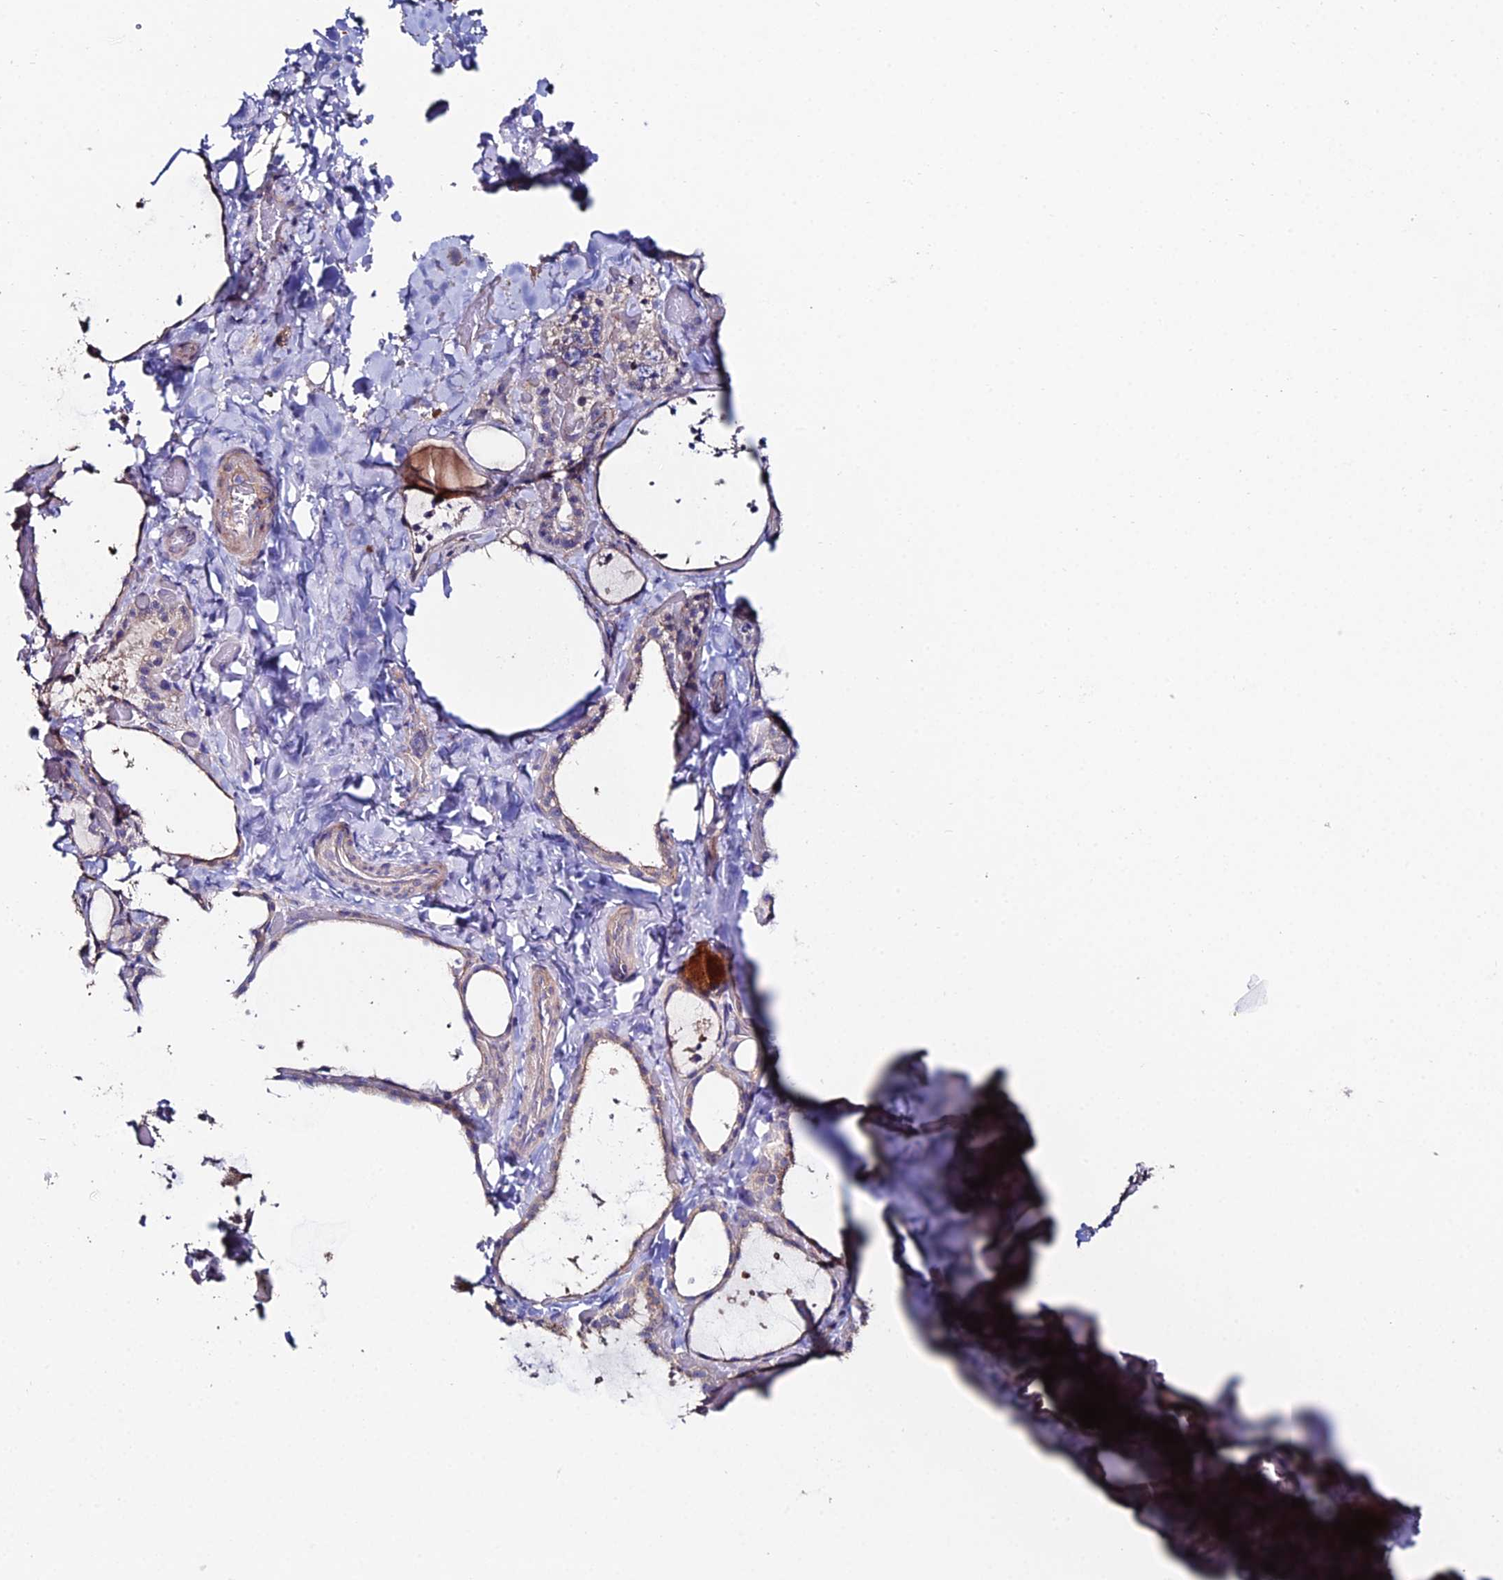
{"staining": {"intensity": "negative", "quantity": "none", "location": "none"}, "tissue": "thyroid gland", "cell_type": "Glandular cells", "image_type": "normal", "snomed": [{"axis": "morphology", "description": "Normal tissue, NOS"}, {"axis": "topography", "description": "Thyroid gland"}], "caption": "An image of human thyroid gland is negative for staining in glandular cells. (Immunohistochemistry (ihc), brightfield microscopy, high magnification).", "gene": "ESRRG", "patient": {"sex": "female", "age": 44}}